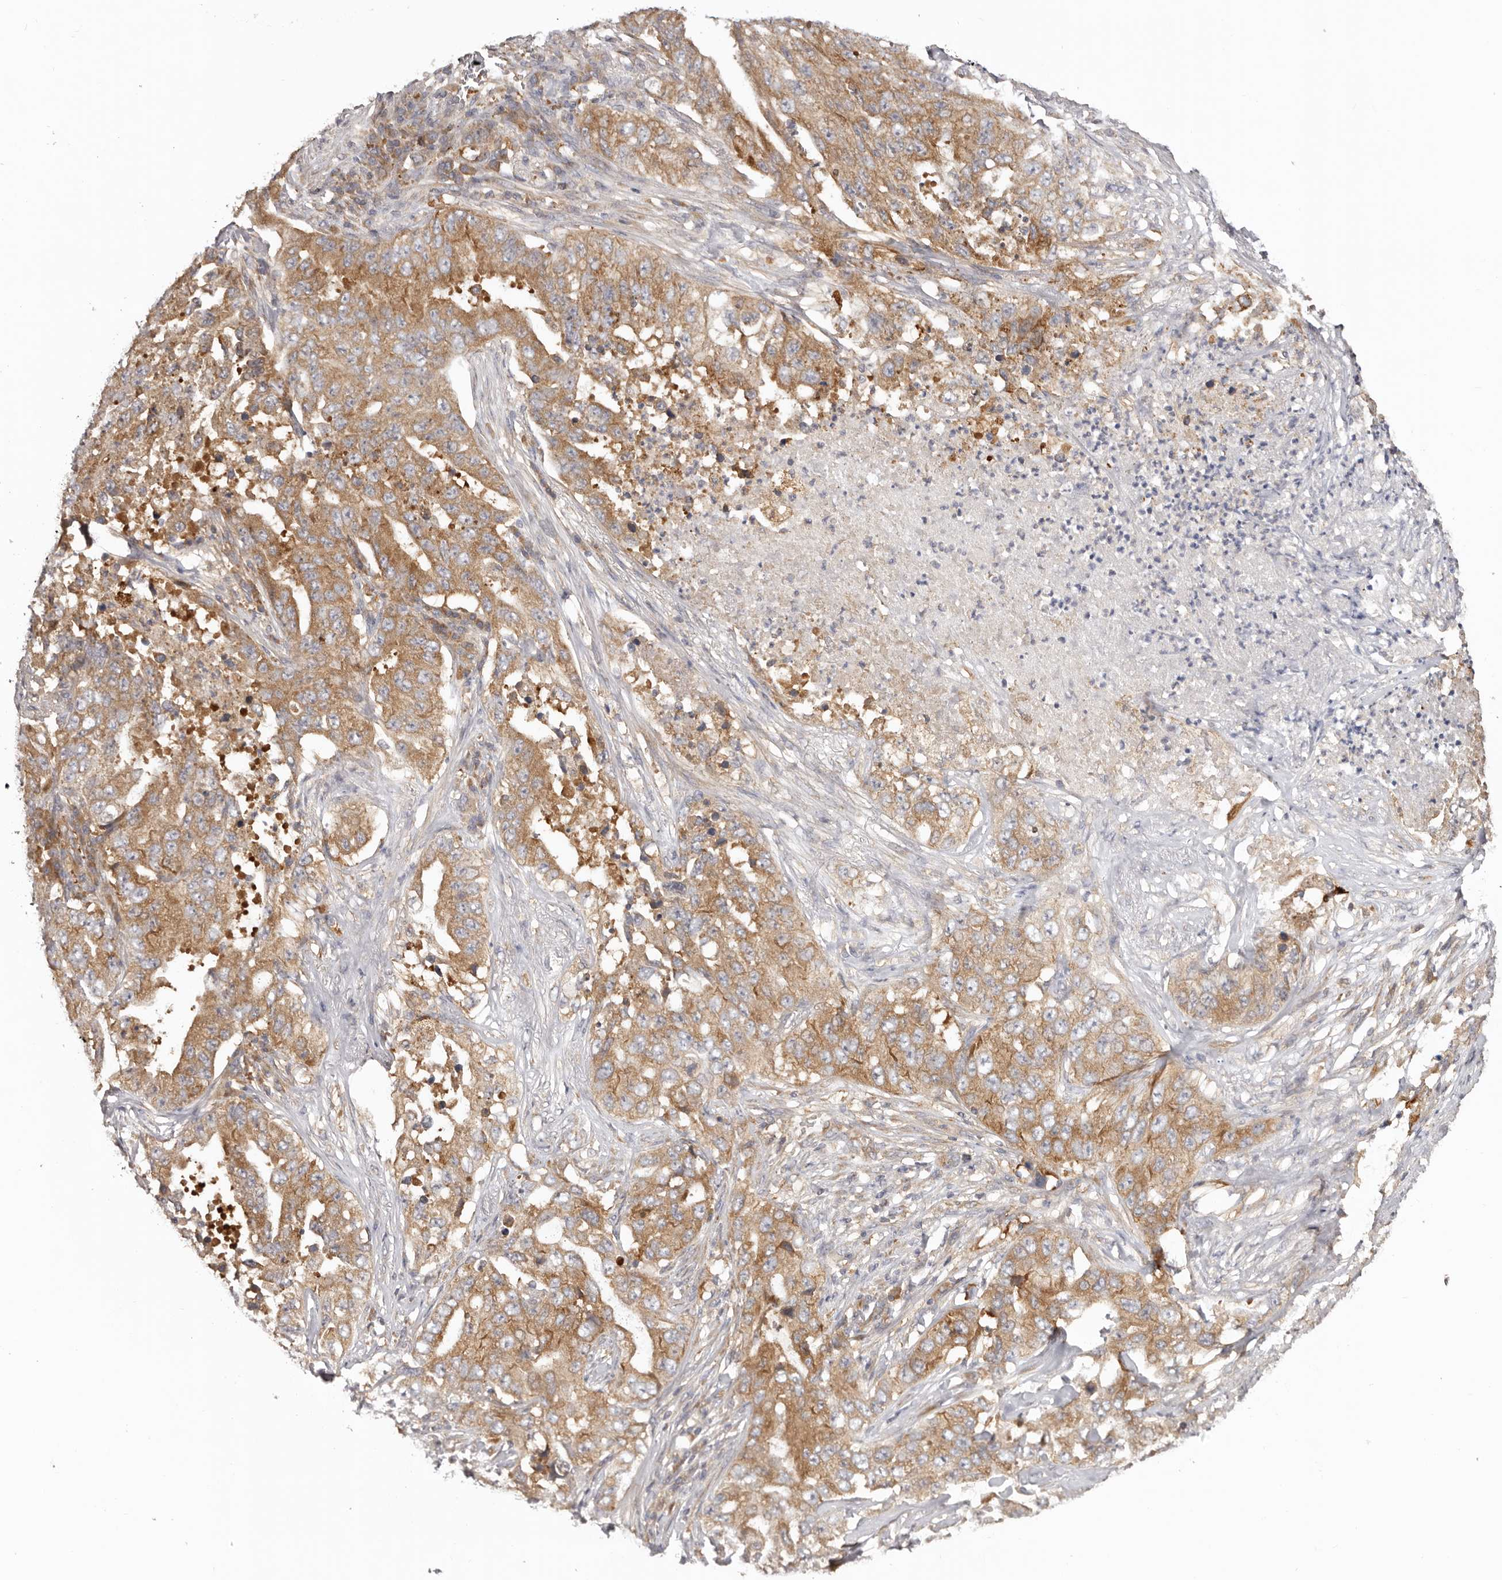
{"staining": {"intensity": "moderate", "quantity": ">75%", "location": "cytoplasmic/membranous"}, "tissue": "lung cancer", "cell_type": "Tumor cells", "image_type": "cancer", "snomed": [{"axis": "morphology", "description": "Adenocarcinoma, NOS"}, {"axis": "topography", "description": "Lung"}], "caption": "A brown stain highlights moderate cytoplasmic/membranous positivity of a protein in human lung adenocarcinoma tumor cells.", "gene": "EEF1E1", "patient": {"sex": "female", "age": 51}}